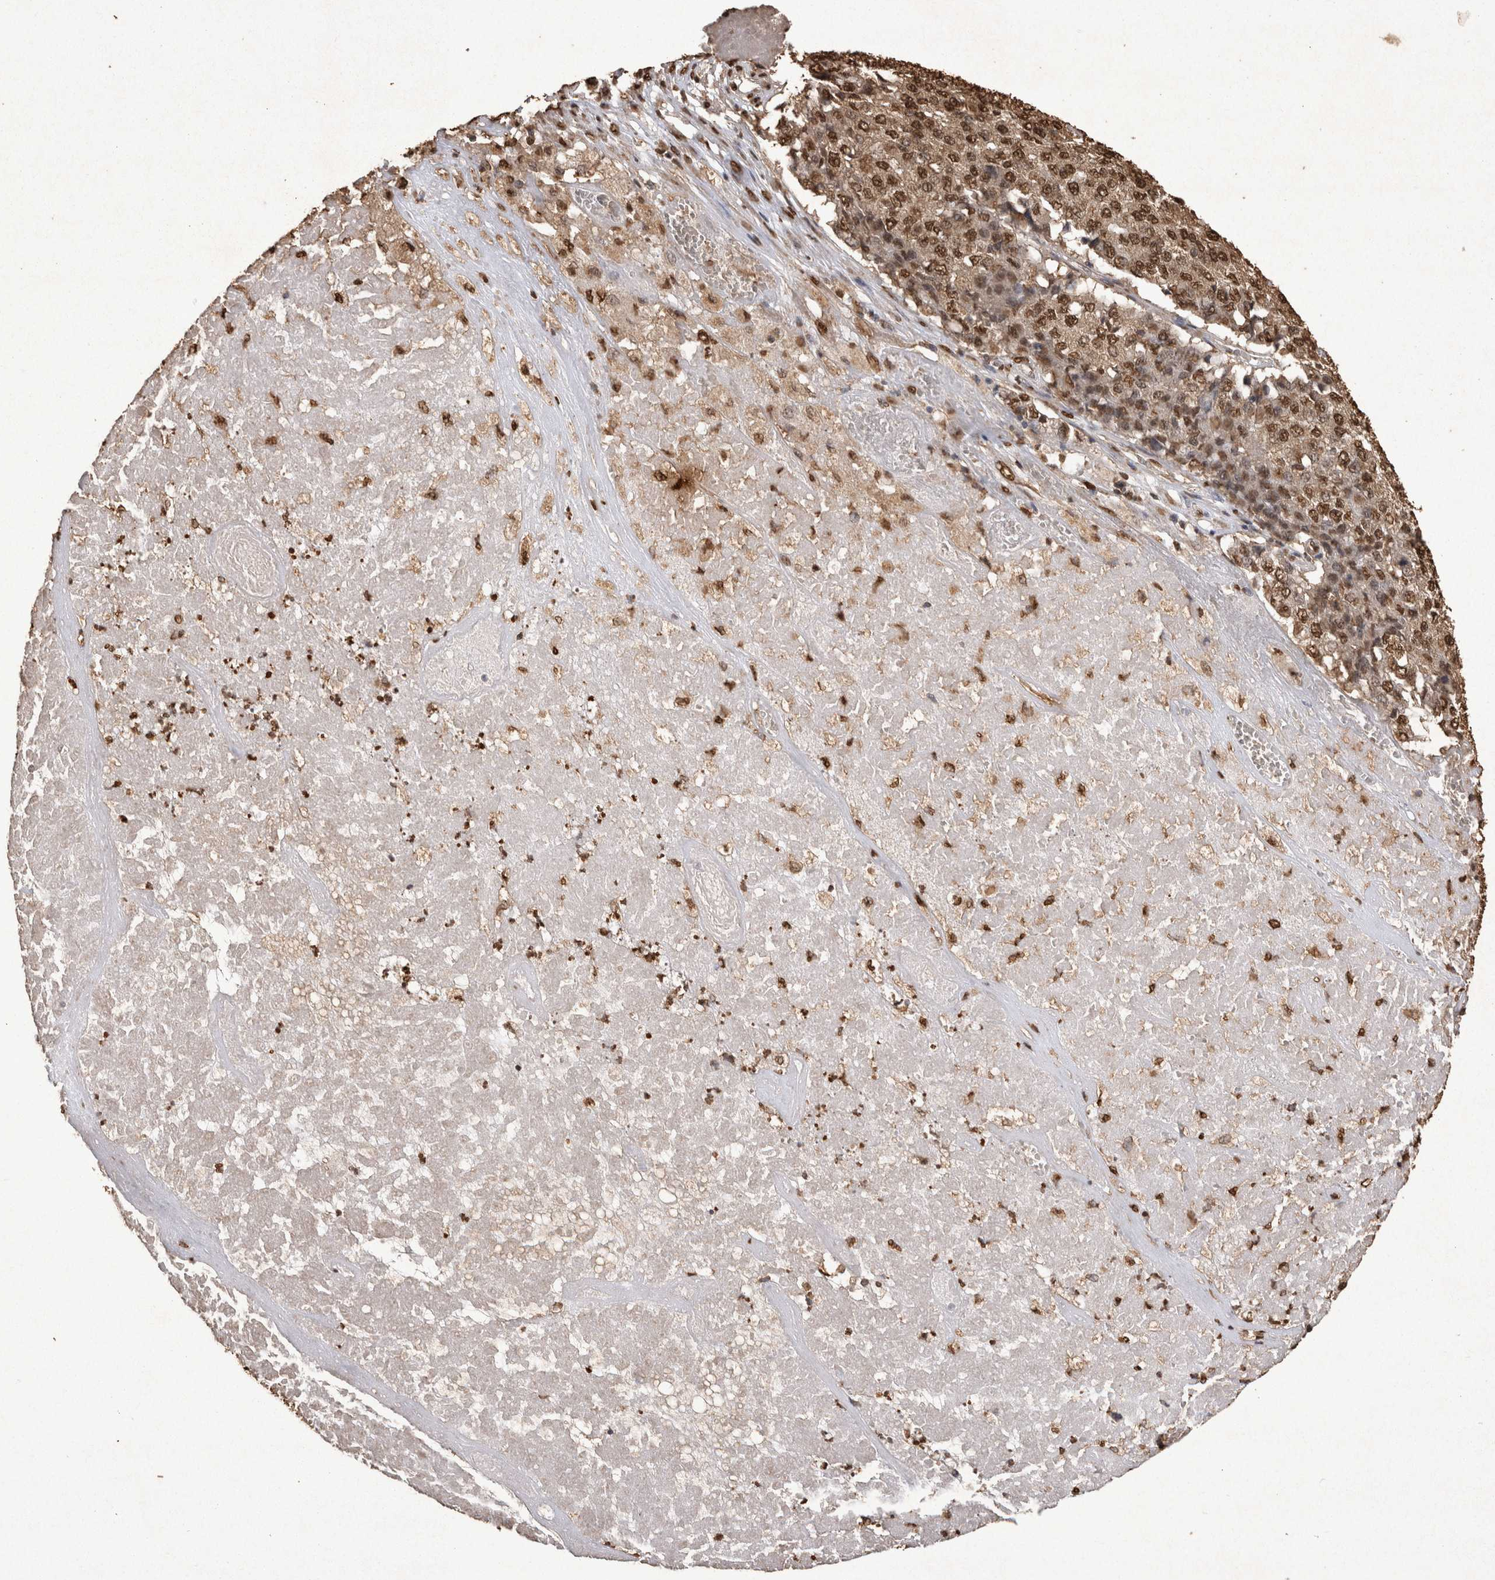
{"staining": {"intensity": "moderate", "quantity": "25%-75%", "location": "nuclear"}, "tissue": "pancreatic cancer", "cell_type": "Tumor cells", "image_type": "cancer", "snomed": [{"axis": "morphology", "description": "Adenocarcinoma, NOS"}, {"axis": "topography", "description": "Pancreas"}], "caption": "Approximately 25%-75% of tumor cells in pancreatic cancer demonstrate moderate nuclear protein positivity as visualized by brown immunohistochemical staining.", "gene": "OAS2", "patient": {"sex": "male", "age": 50}}